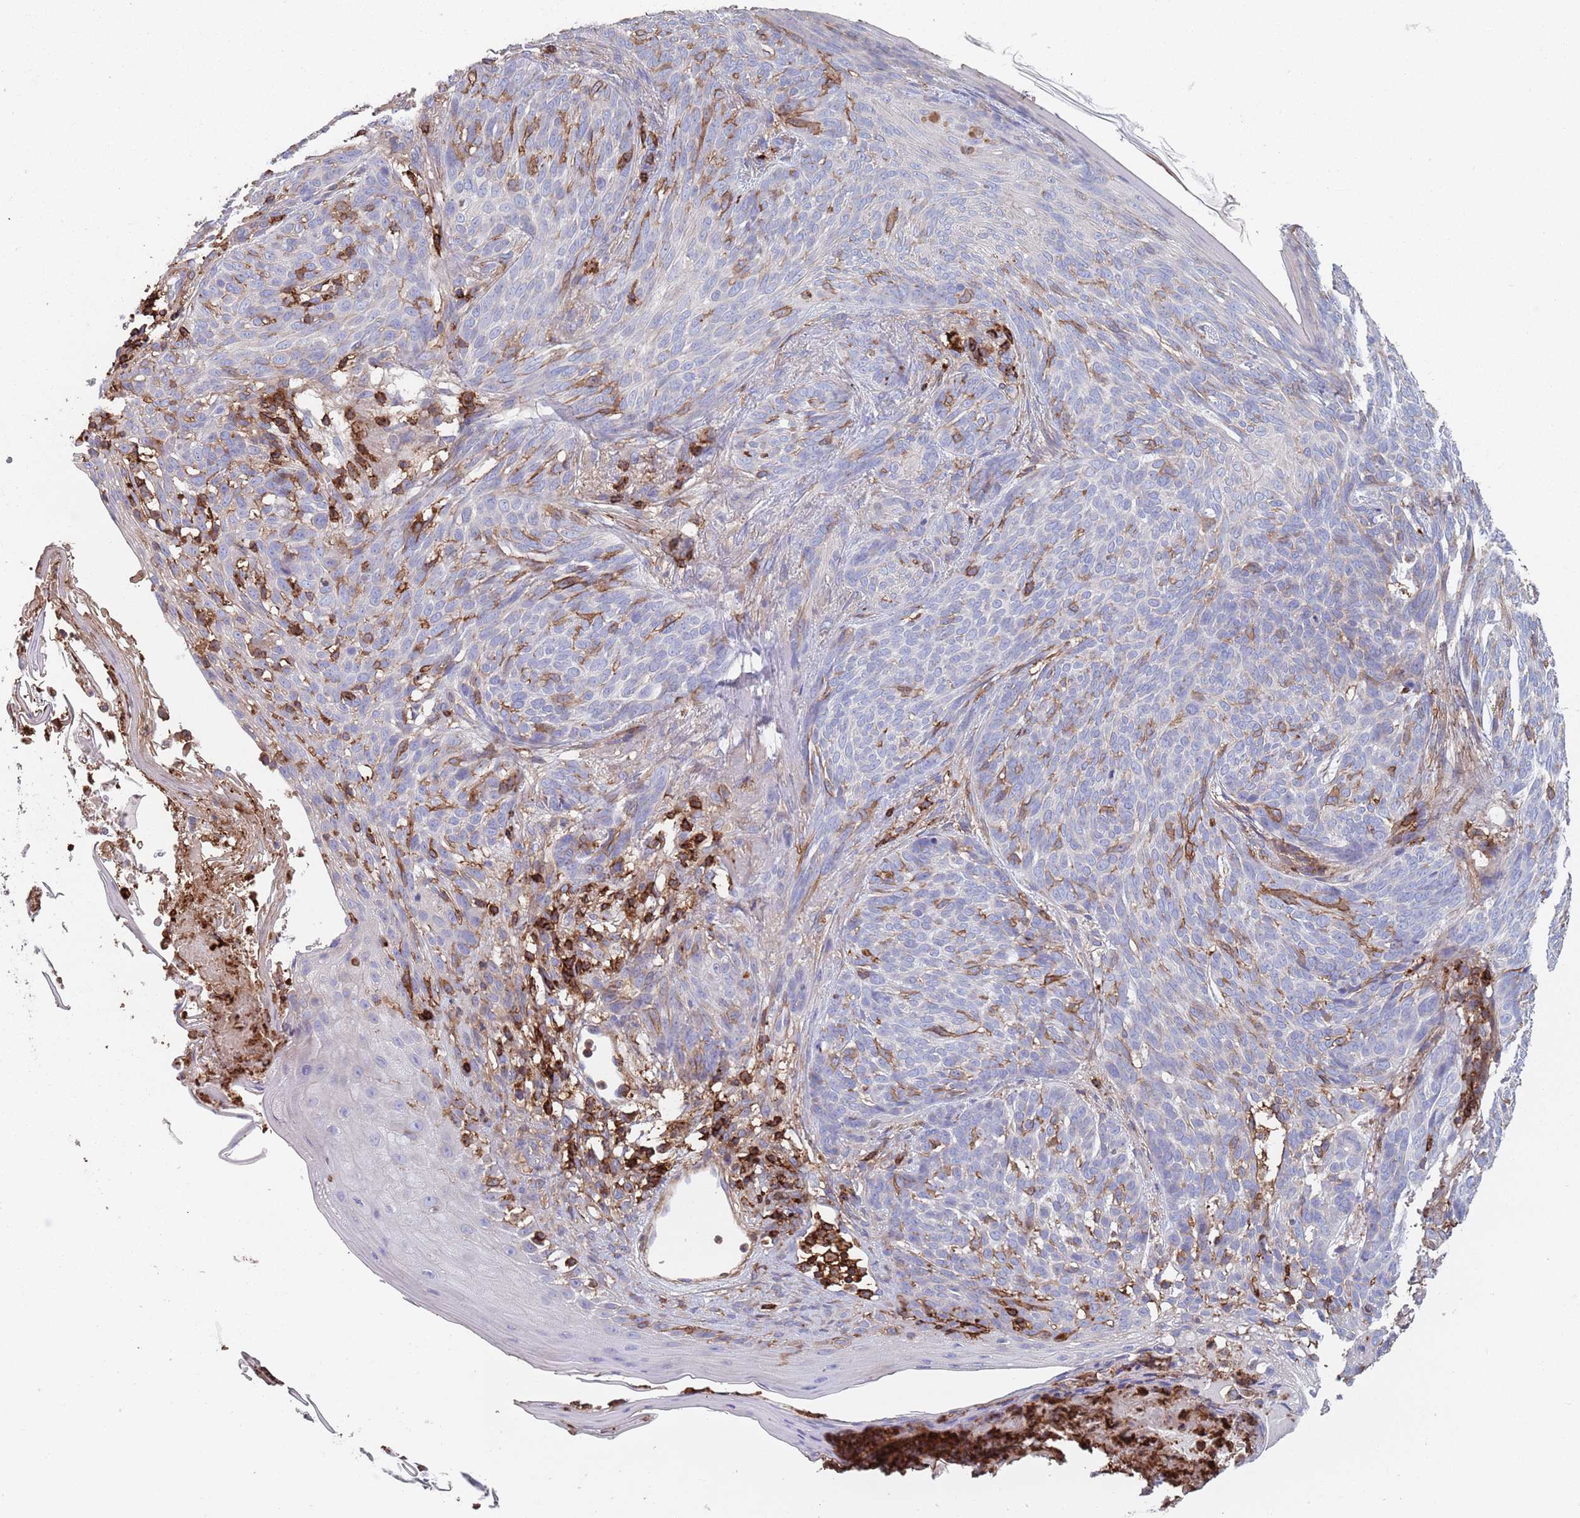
{"staining": {"intensity": "negative", "quantity": "none", "location": "none"}, "tissue": "skin cancer", "cell_type": "Tumor cells", "image_type": "cancer", "snomed": [{"axis": "morphology", "description": "Basal cell carcinoma"}, {"axis": "topography", "description": "Skin"}], "caption": "DAB (3,3'-diaminobenzidine) immunohistochemical staining of human skin cancer (basal cell carcinoma) demonstrates no significant positivity in tumor cells.", "gene": "RNF144A", "patient": {"sex": "female", "age": 86}}